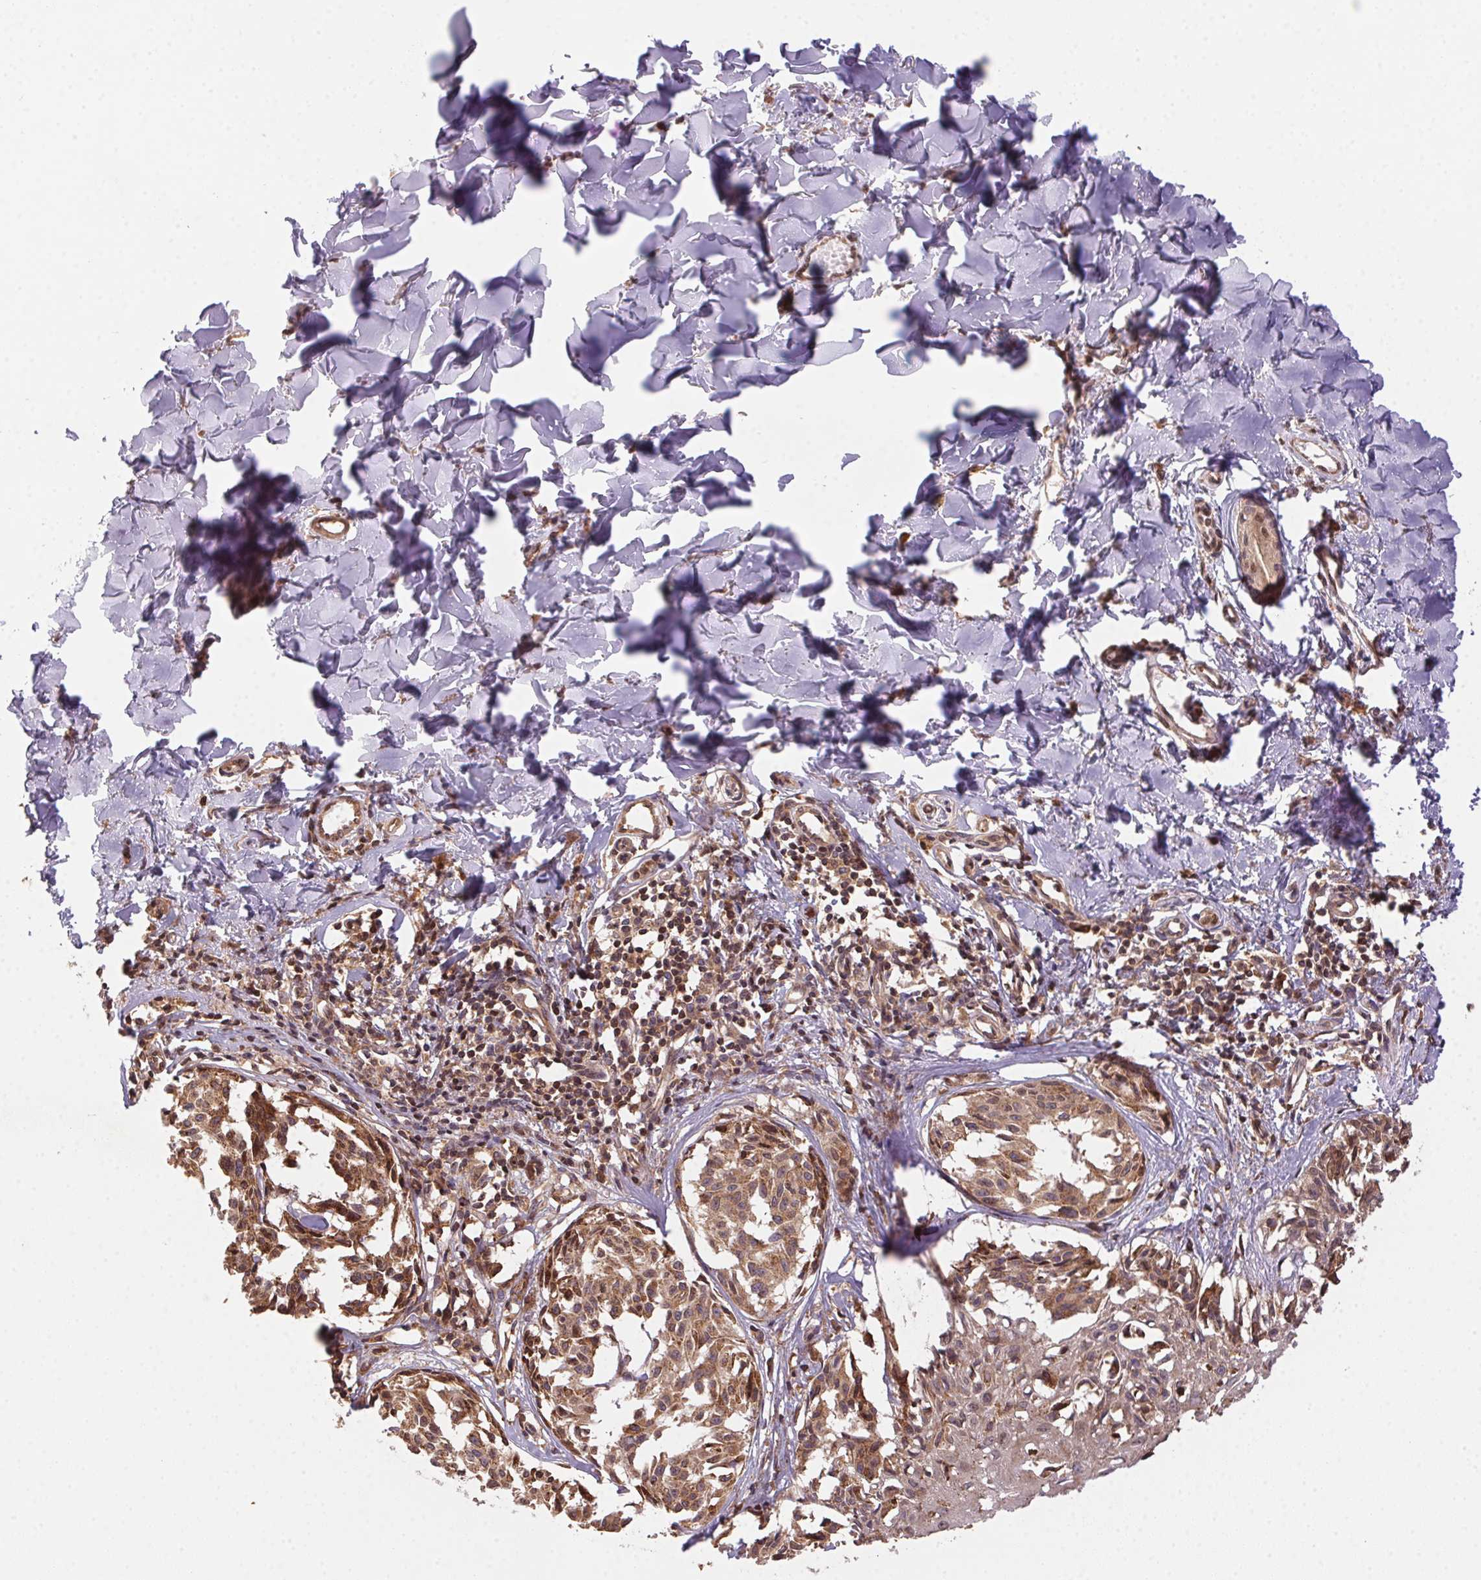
{"staining": {"intensity": "moderate", "quantity": ">75%", "location": "cytoplasmic/membranous,nuclear"}, "tissue": "melanoma", "cell_type": "Tumor cells", "image_type": "cancer", "snomed": [{"axis": "morphology", "description": "Malignant melanoma, NOS"}, {"axis": "topography", "description": "Skin"}], "caption": "Protein expression analysis of human malignant melanoma reveals moderate cytoplasmic/membranous and nuclear positivity in approximately >75% of tumor cells.", "gene": "MEX3D", "patient": {"sex": "male", "age": 51}}